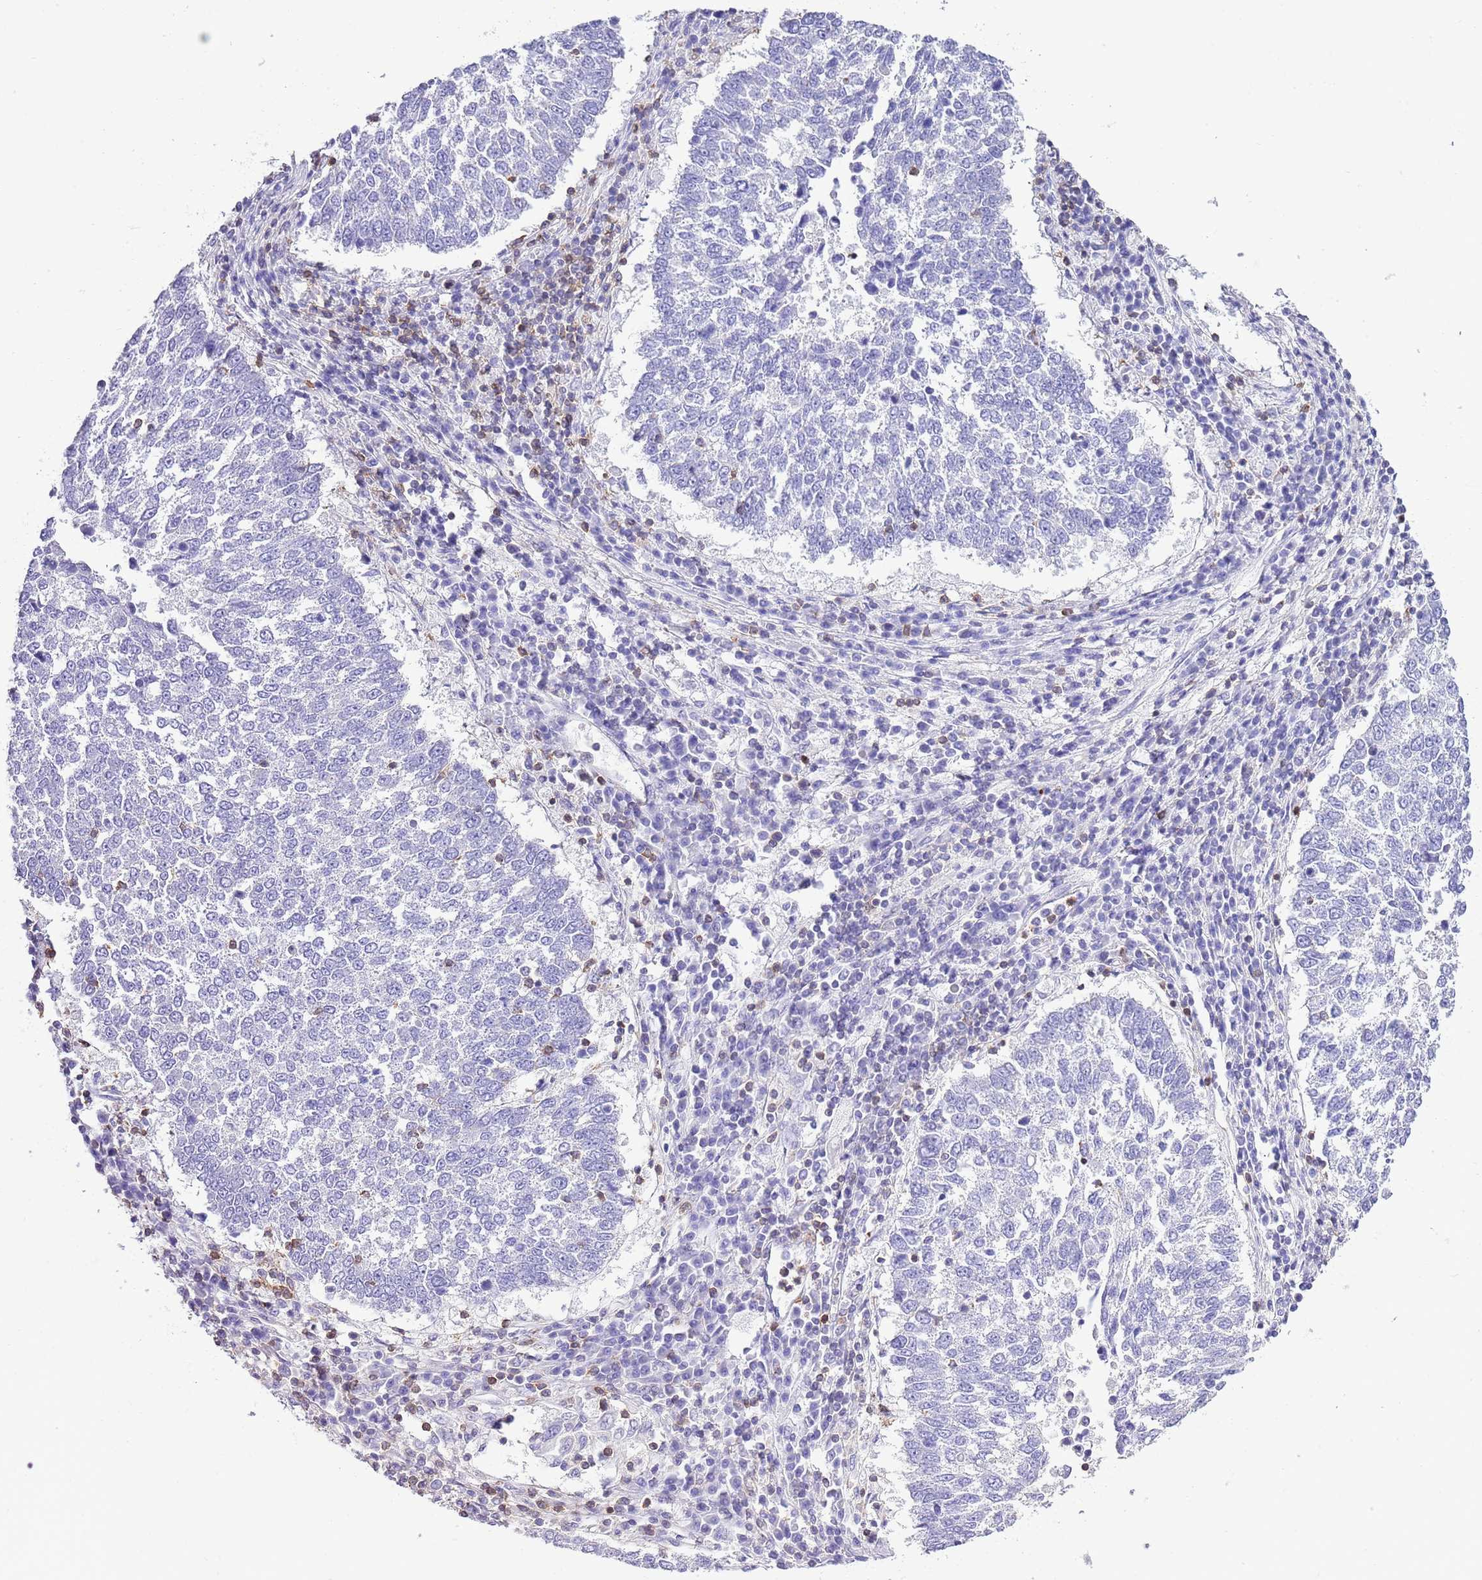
{"staining": {"intensity": "negative", "quantity": "none", "location": "none"}, "tissue": "lung cancer", "cell_type": "Tumor cells", "image_type": "cancer", "snomed": [{"axis": "morphology", "description": "Squamous cell carcinoma, NOS"}, {"axis": "topography", "description": "Lung"}], "caption": "Immunohistochemistry (IHC) image of neoplastic tissue: squamous cell carcinoma (lung) stained with DAB (3,3'-diaminobenzidine) exhibits no significant protein positivity in tumor cells. The staining is performed using DAB brown chromogen with nuclei counter-stained in using hematoxylin.", "gene": "CNN2", "patient": {"sex": "male", "age": 73}}